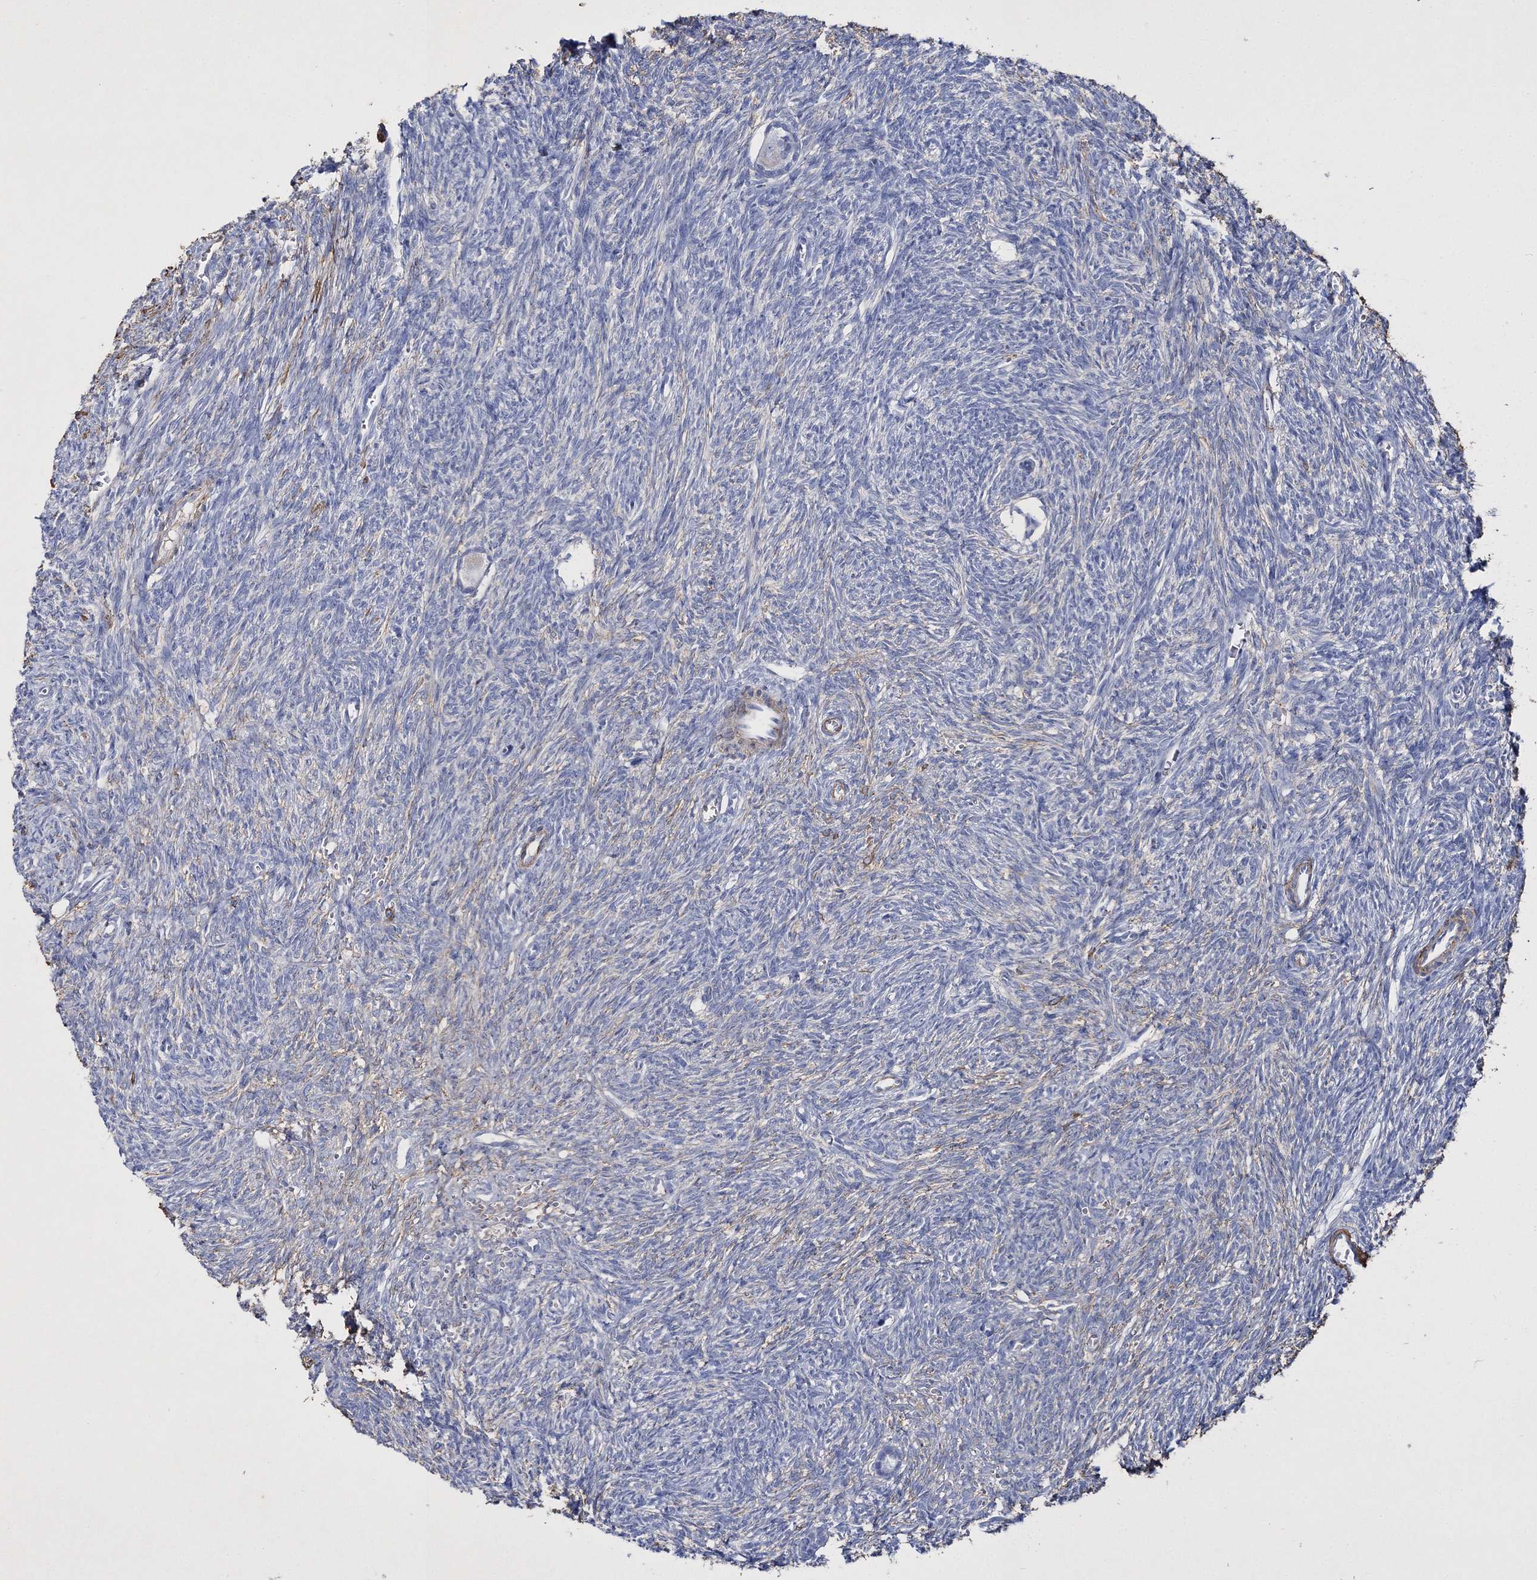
{"staining": {"intensity": "negative", "quantity": "none", "location": "none"}, "tissue": "ovary", "cell_type": "Follicle cells", "image_type": "normal", "snomed": [{"axis": "morphology", "description": "Normal tissue, NOS"}, {"axis": "topography", "description": "Ovary"}], "caption": "The image displays no staining of follicle cells in normal ovary. Nuclei are stained in blue.", "gene": "RTN2", "patient": {"sex": "female", "age": 27}}